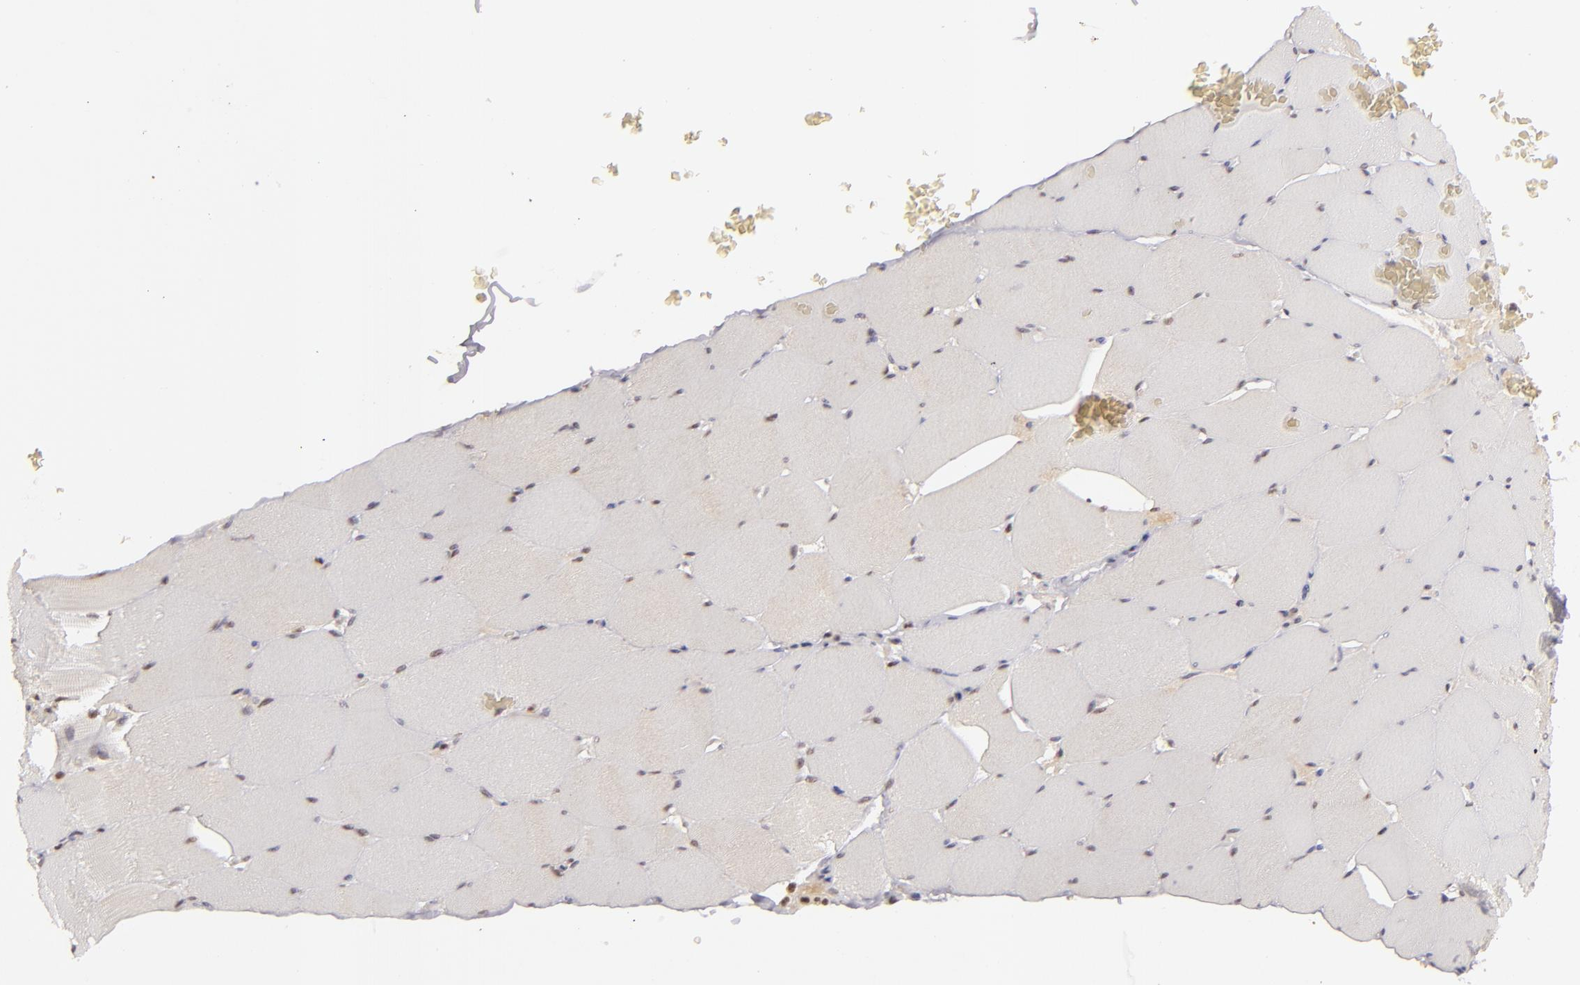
{"staining": {"intensity": "negative", "quantity": "none", "location": "none"}, "tissue": "skeletal muscle", "cell_type": "Myocytes", "image_type": "normal", "snomed": [{"axis": "morphology", "description": "Normal tissue, NOS"}, {"axis": "topography", "description": "Skeletal muscle"}], "caption": "Human skeletal muscle stained for a protein using immunohistochemistry (IHC) displays no positivity in myocytes.", "gene": "FEN1", "patient": {"sex": "male", "age": 62}}